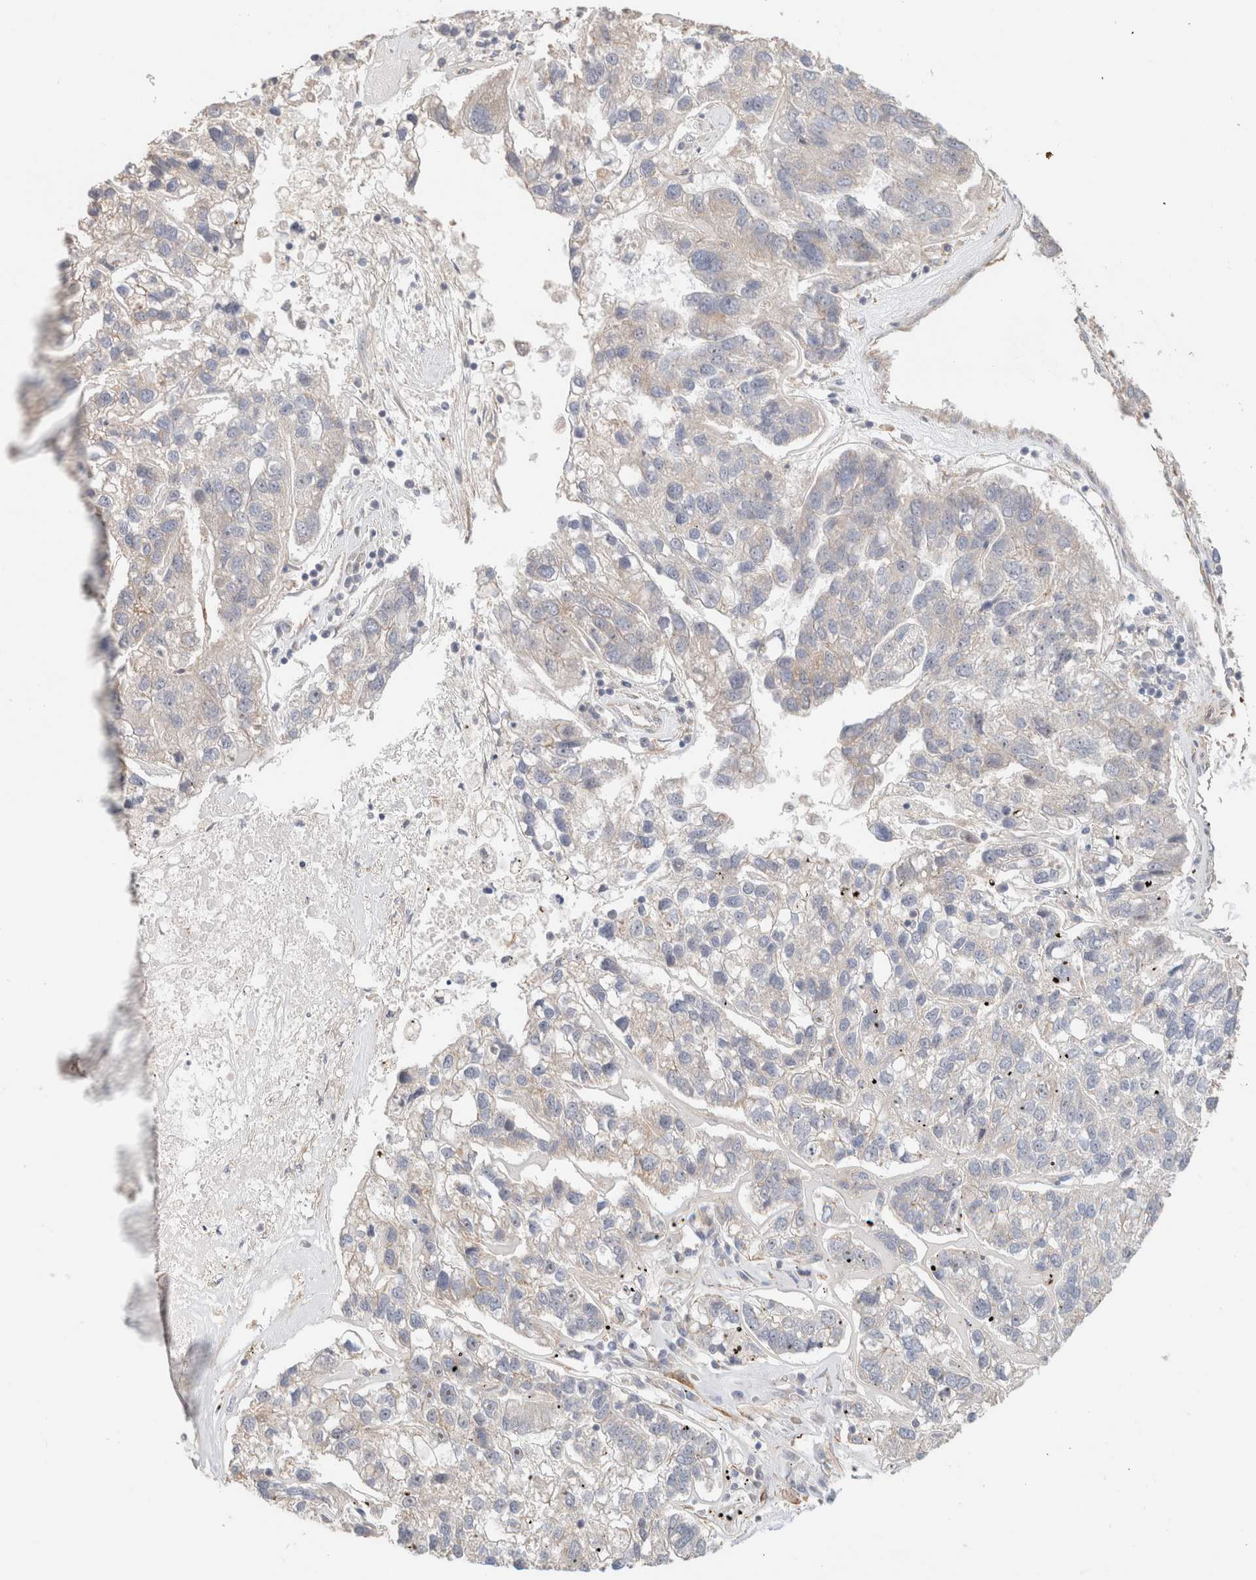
{"staining": {"intensity": "moderate", "quantity": "<25%", "location": "nuclear"}, "tissue": "pancreatic cancer", "cell_type": "Tumor cells", "image_type": "cancer", "snomed": [{"axis": "morphology", "description": "Adenocarcinoma, NOS"}, {"axis": "topography", "description": "Pancreas"}], "caption": "Brown immunohistochemical staining in human adenocarcinoma (pancreatic) reveals moderate nuclear staining in about <25% of tumor cells. The staining was performed using DAB to visualize the protein expression in brown, while the nuclei were stained in blue with hematoxylin (Magnification: 20x).", "gene": "ID3", "patient": {"sex": "female", "age": 61}}